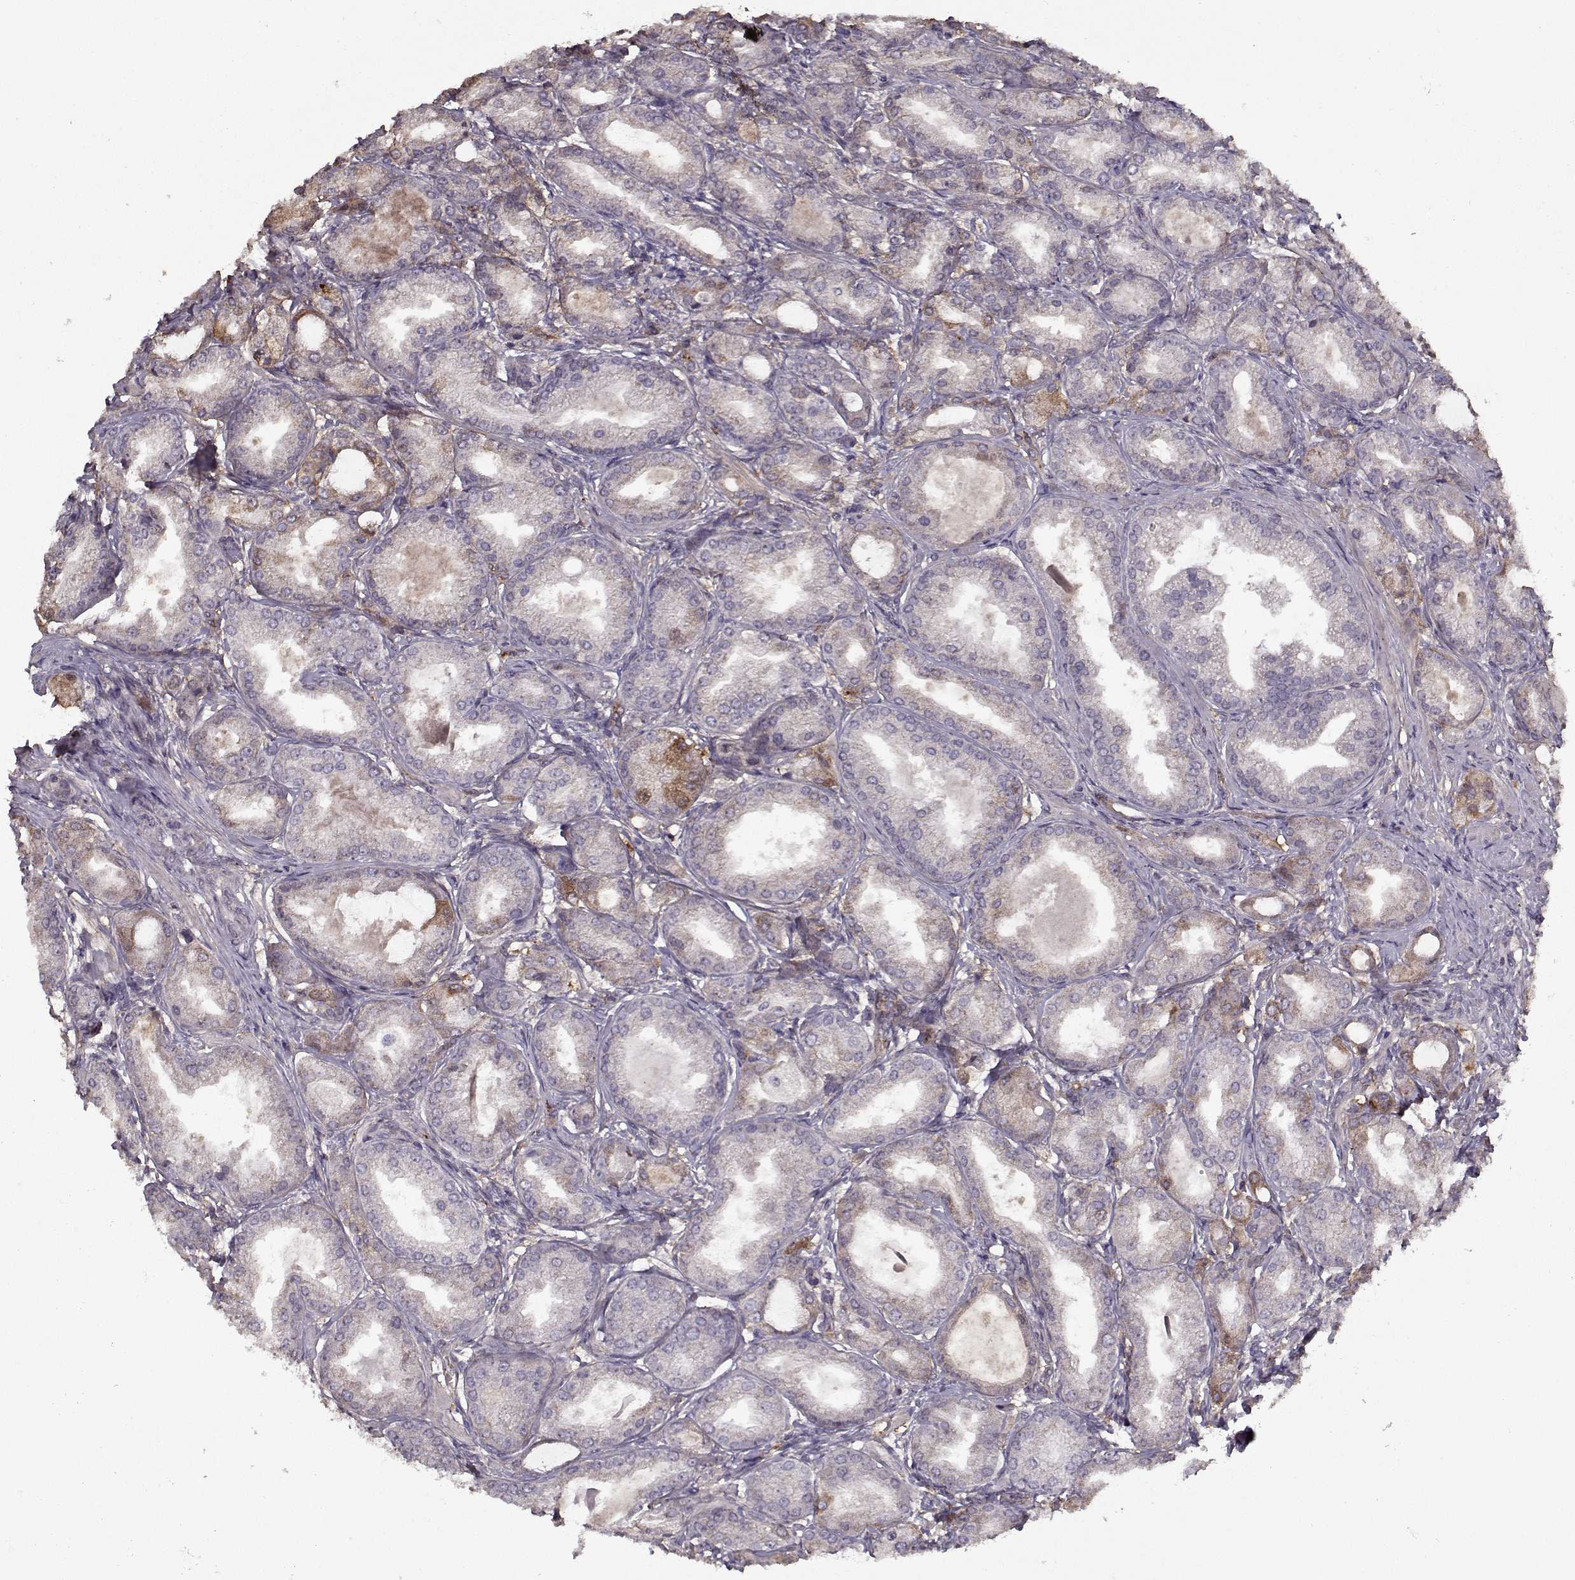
{"staining": {"intensity": "negative", "quantity": "none", "location": "none"}, "tissue": "prostate cancer", "cell_type": "Tumor cells", "image_type": "cancer", "snomed": [{"axis": "morphology", "description": "Adenocarcinoma, NOS"}, {"axis": "topography", "description": "Prostate and seminal vesicle, NOS"}, {"axis": "topography", "description": "Prostate"}], "caption": "Photomicrograph shows no protein expression in tumor cells of prostate cancer (adenocarcinoma) tissue.", "gene": "LAMA2", "patient": {"sex": "male", "age": 77}}